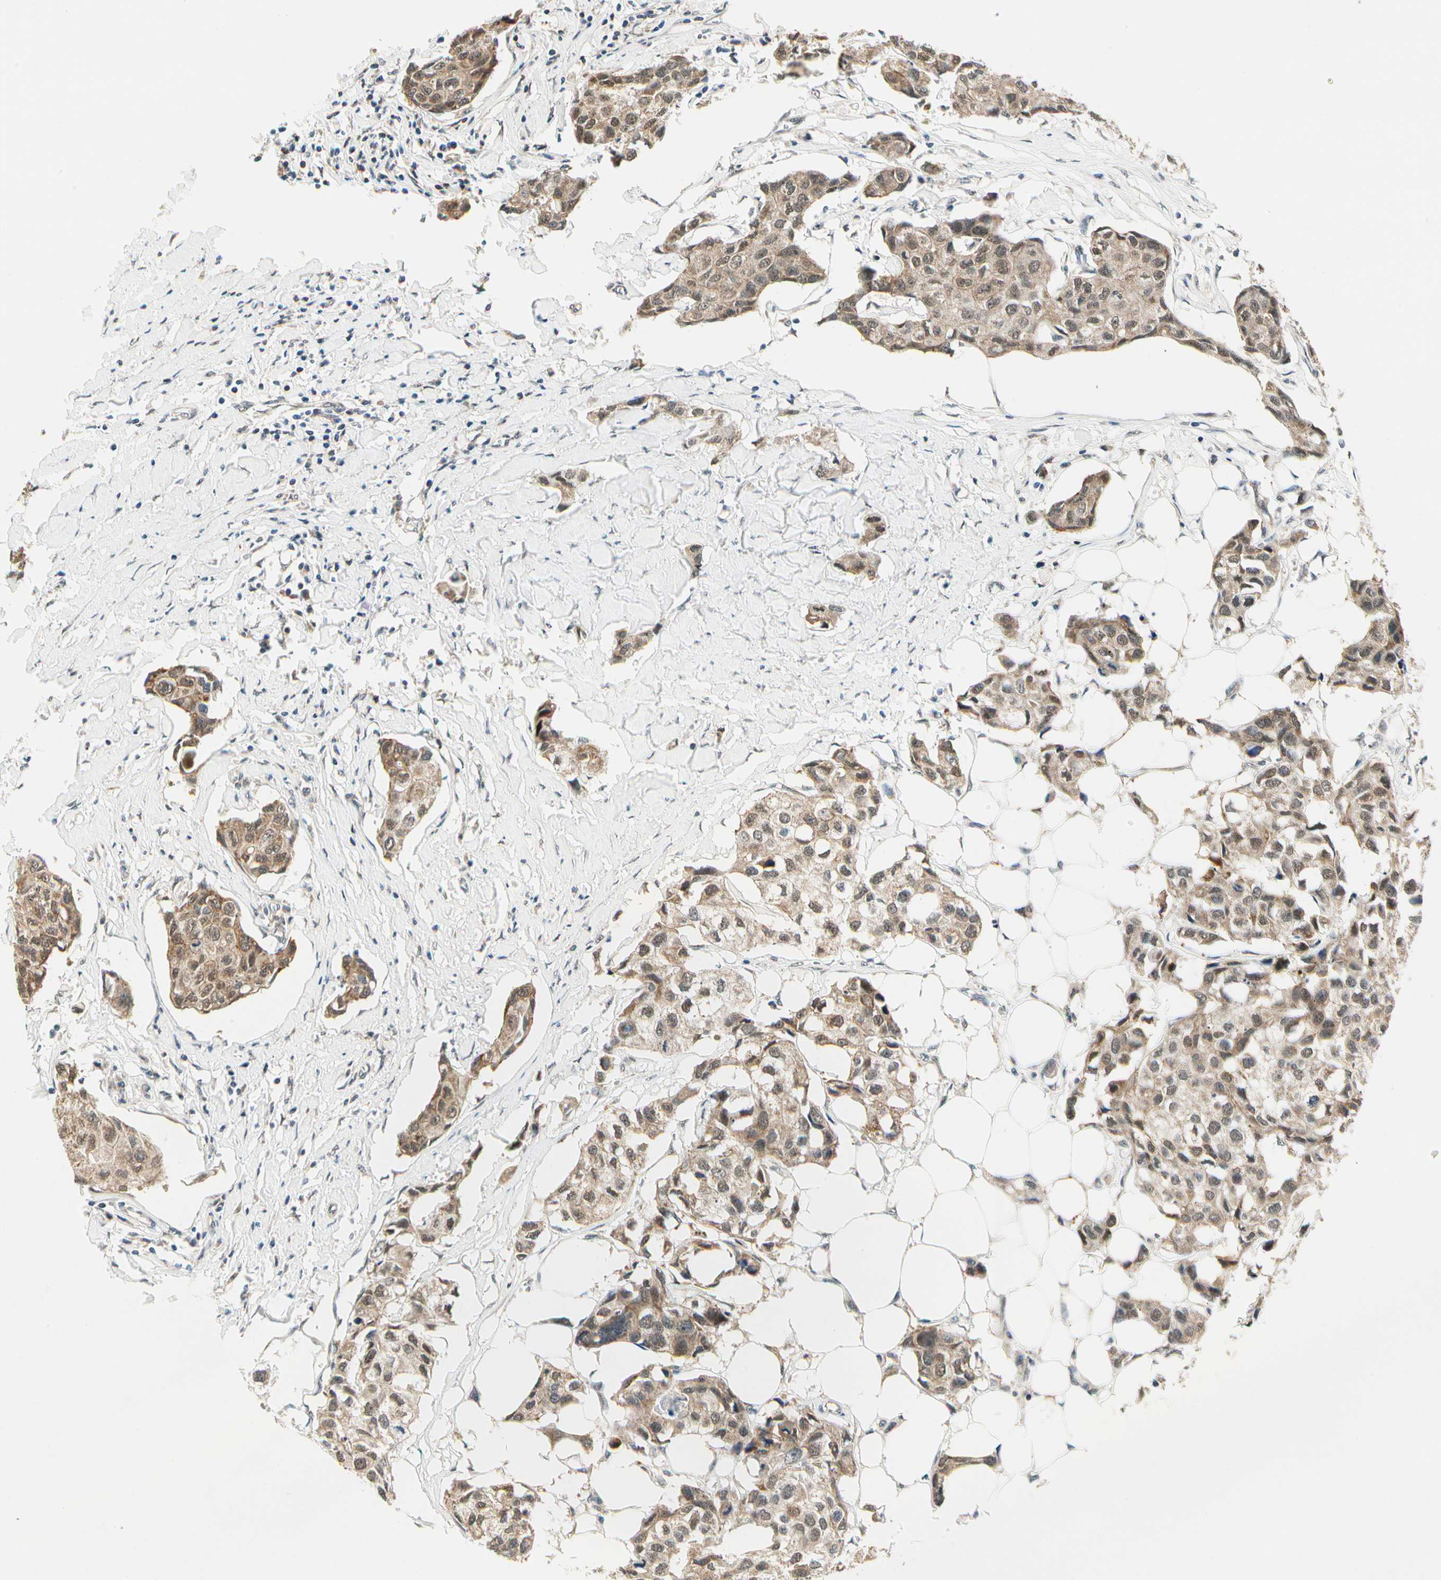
{"staining": {"intensity": "strong", "quantity": ">75%", "location": "cytoplasmic/membranous"}, "tissue": "breast cancer", "cell_type": "Tumor cells", "image_type": "cancer", "snomed": [{"axis": "morphology", "description": "Duct carcinoma"}, {"axis": "topography", "description": "Breast"}], "caption": "A photomicrograph of breast invasive ductal carcinoma stained for a protein demonstrates strong cytoplasmic/membranous brown staining in tumor cells.", "gene": "PDK2", "patient": {"sex": "female", "age": 80}}